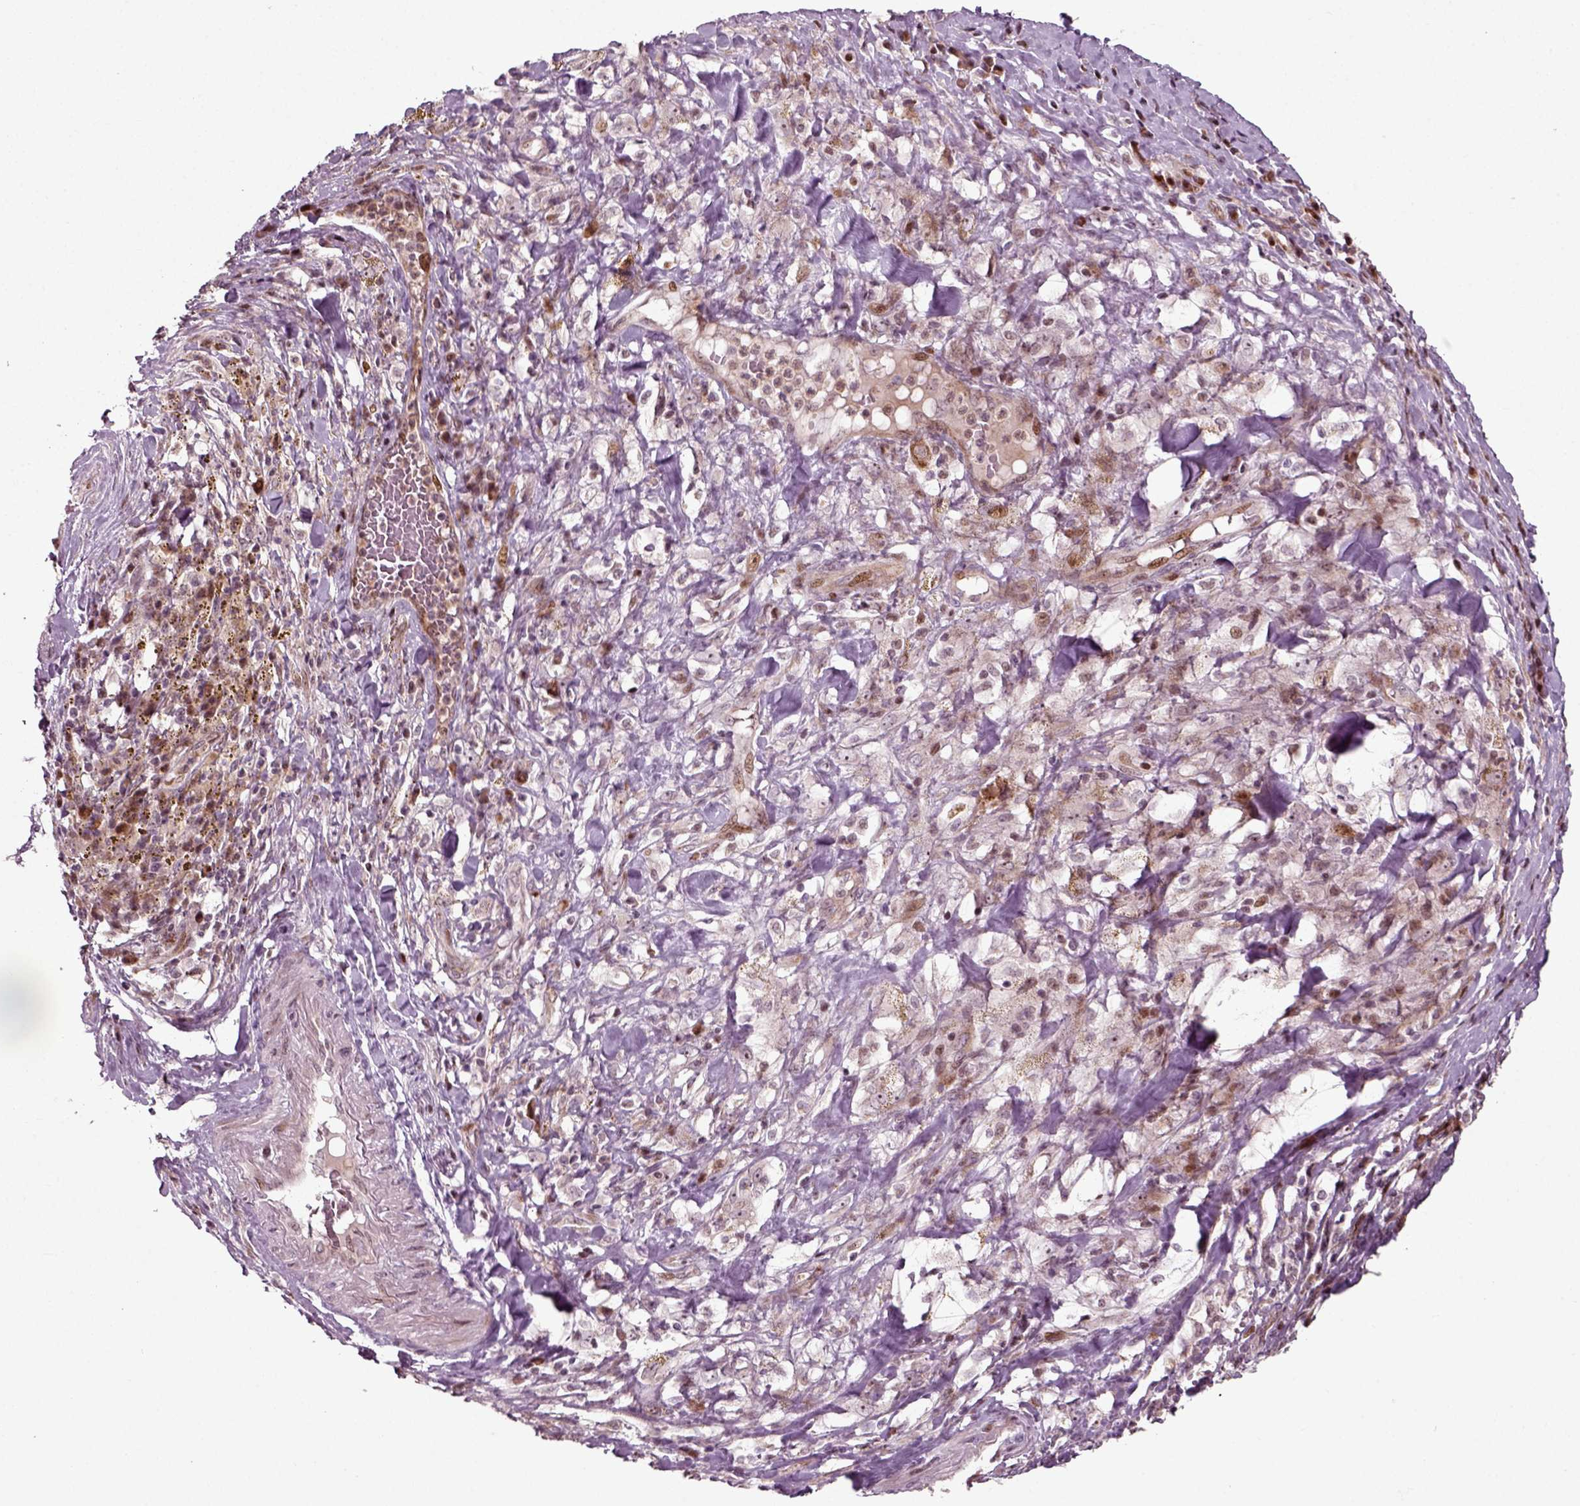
{"staining": {"intensity": "moderate", "quantity": "<25%", "location": "nuclear"}, "tissue": "melanoma", "cell_type": "Tumor cells", "image_type": "cancer", "snomed": [{"axis": "morphology", "description": "Malignant melanoma, NOS"}, {"axis": "topography", "description": "Skin"}], "caption": "The image reveals staining of malignant melanoma, revealing moderate nuclear protein expression (brown color) within tumor cells.", "gene": "CDC14A", "patient": {"sex": "female", "age": 91}}